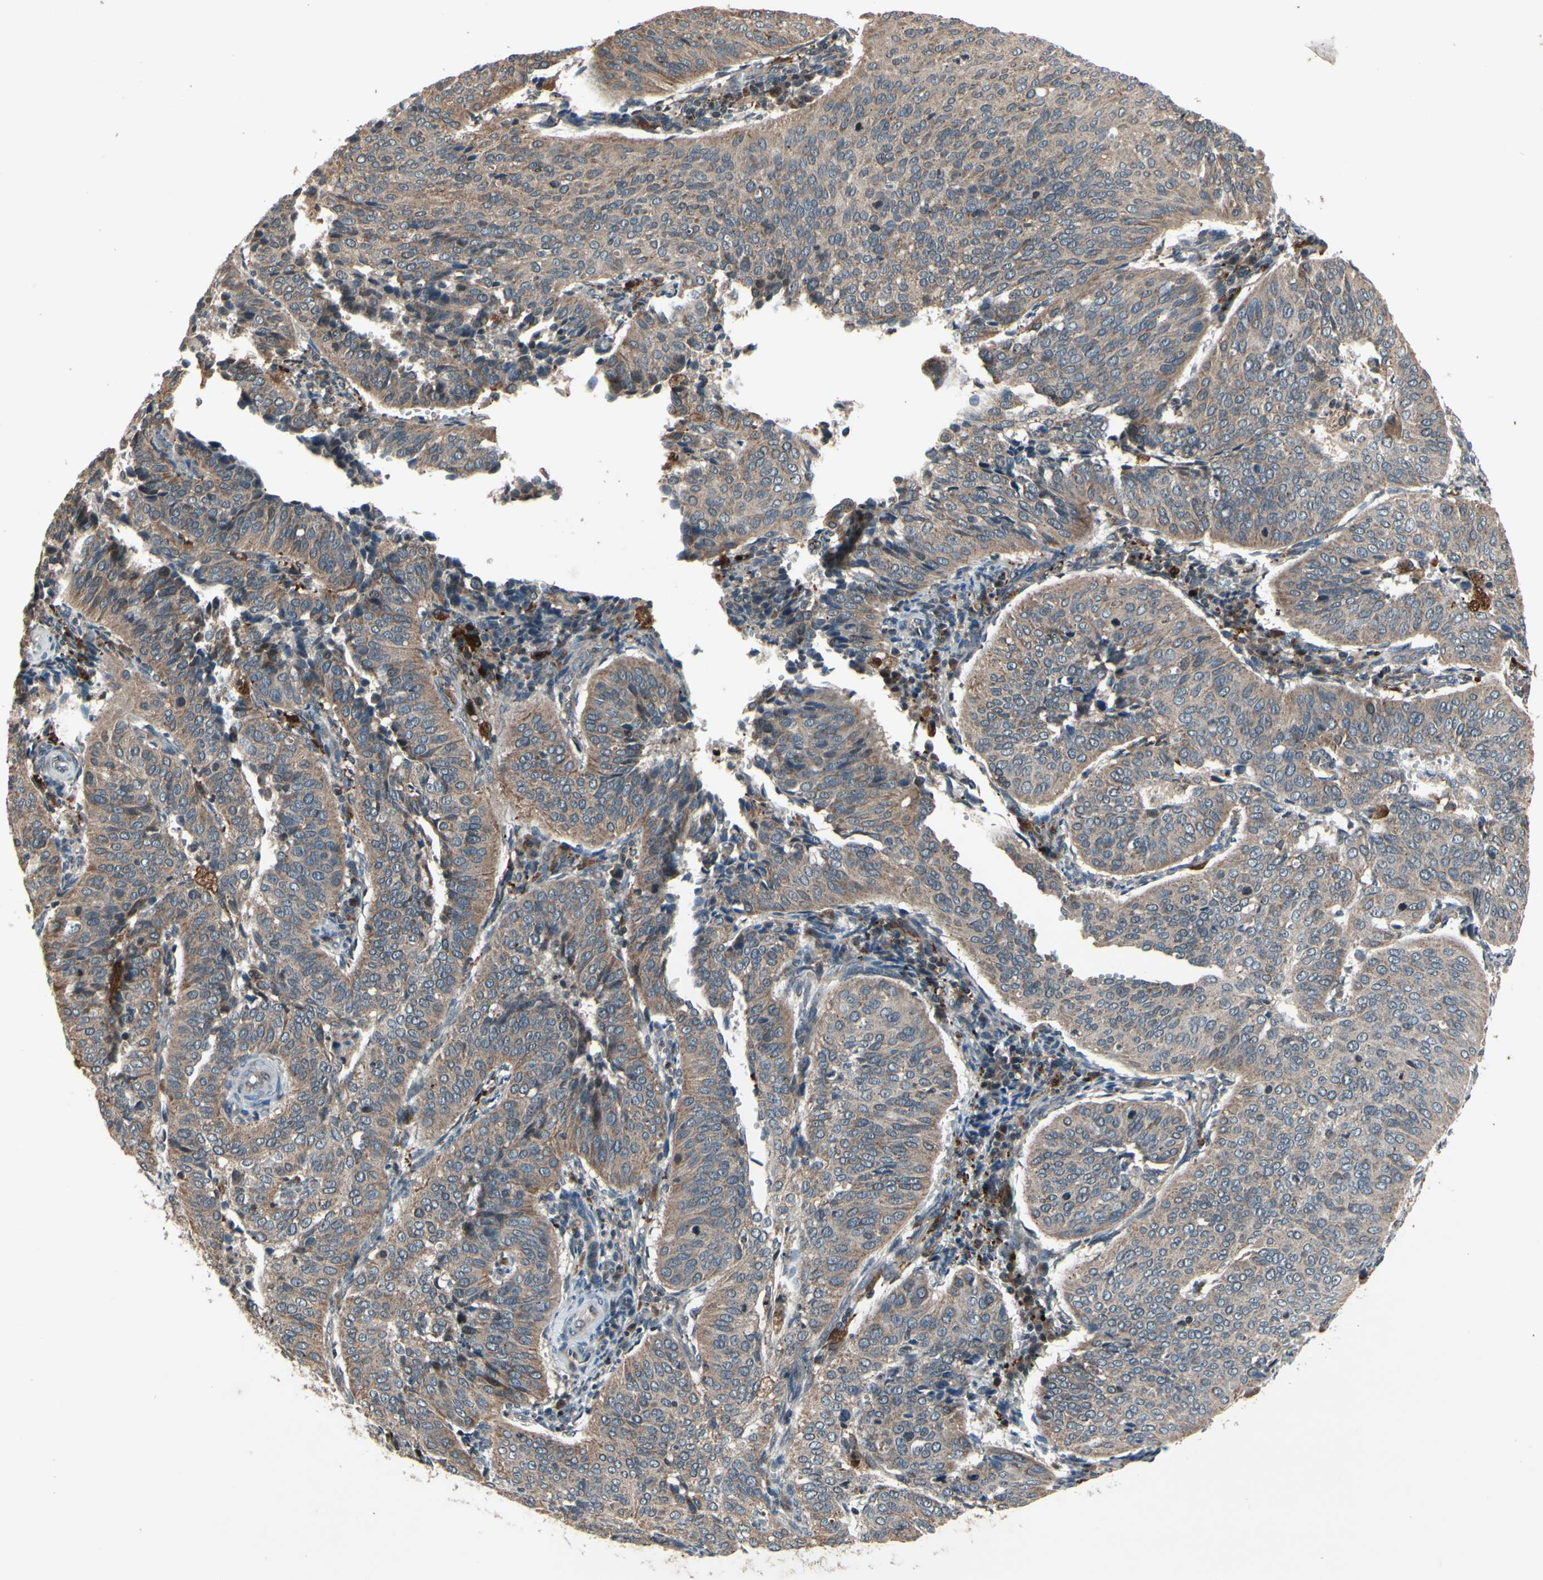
{"staining": {"intensity": "moderate", "quantity": ">75%", "location": "cytoplasmic/membranous"}, "tissue": "cervical cancer", "cell_type": "Tumor cells", "image_type": "cancer", "snomed": [{"axis": "morphology", "description": "Normal tissue, NOS"}, {"axis": "morphology", "description": "Squamous cell carcinoma, NOS"}, {"axis": "topography", "description": "Cervix"}], "caption": "Squamous cell carcinoma (cervical) stained with a brown dye shows moderate cytoplasmic/membranous positive positivity in approximately >75% of tumor cells.", "gene": "MBTPS2", "patient": {"sex": "female", "age": 39}}